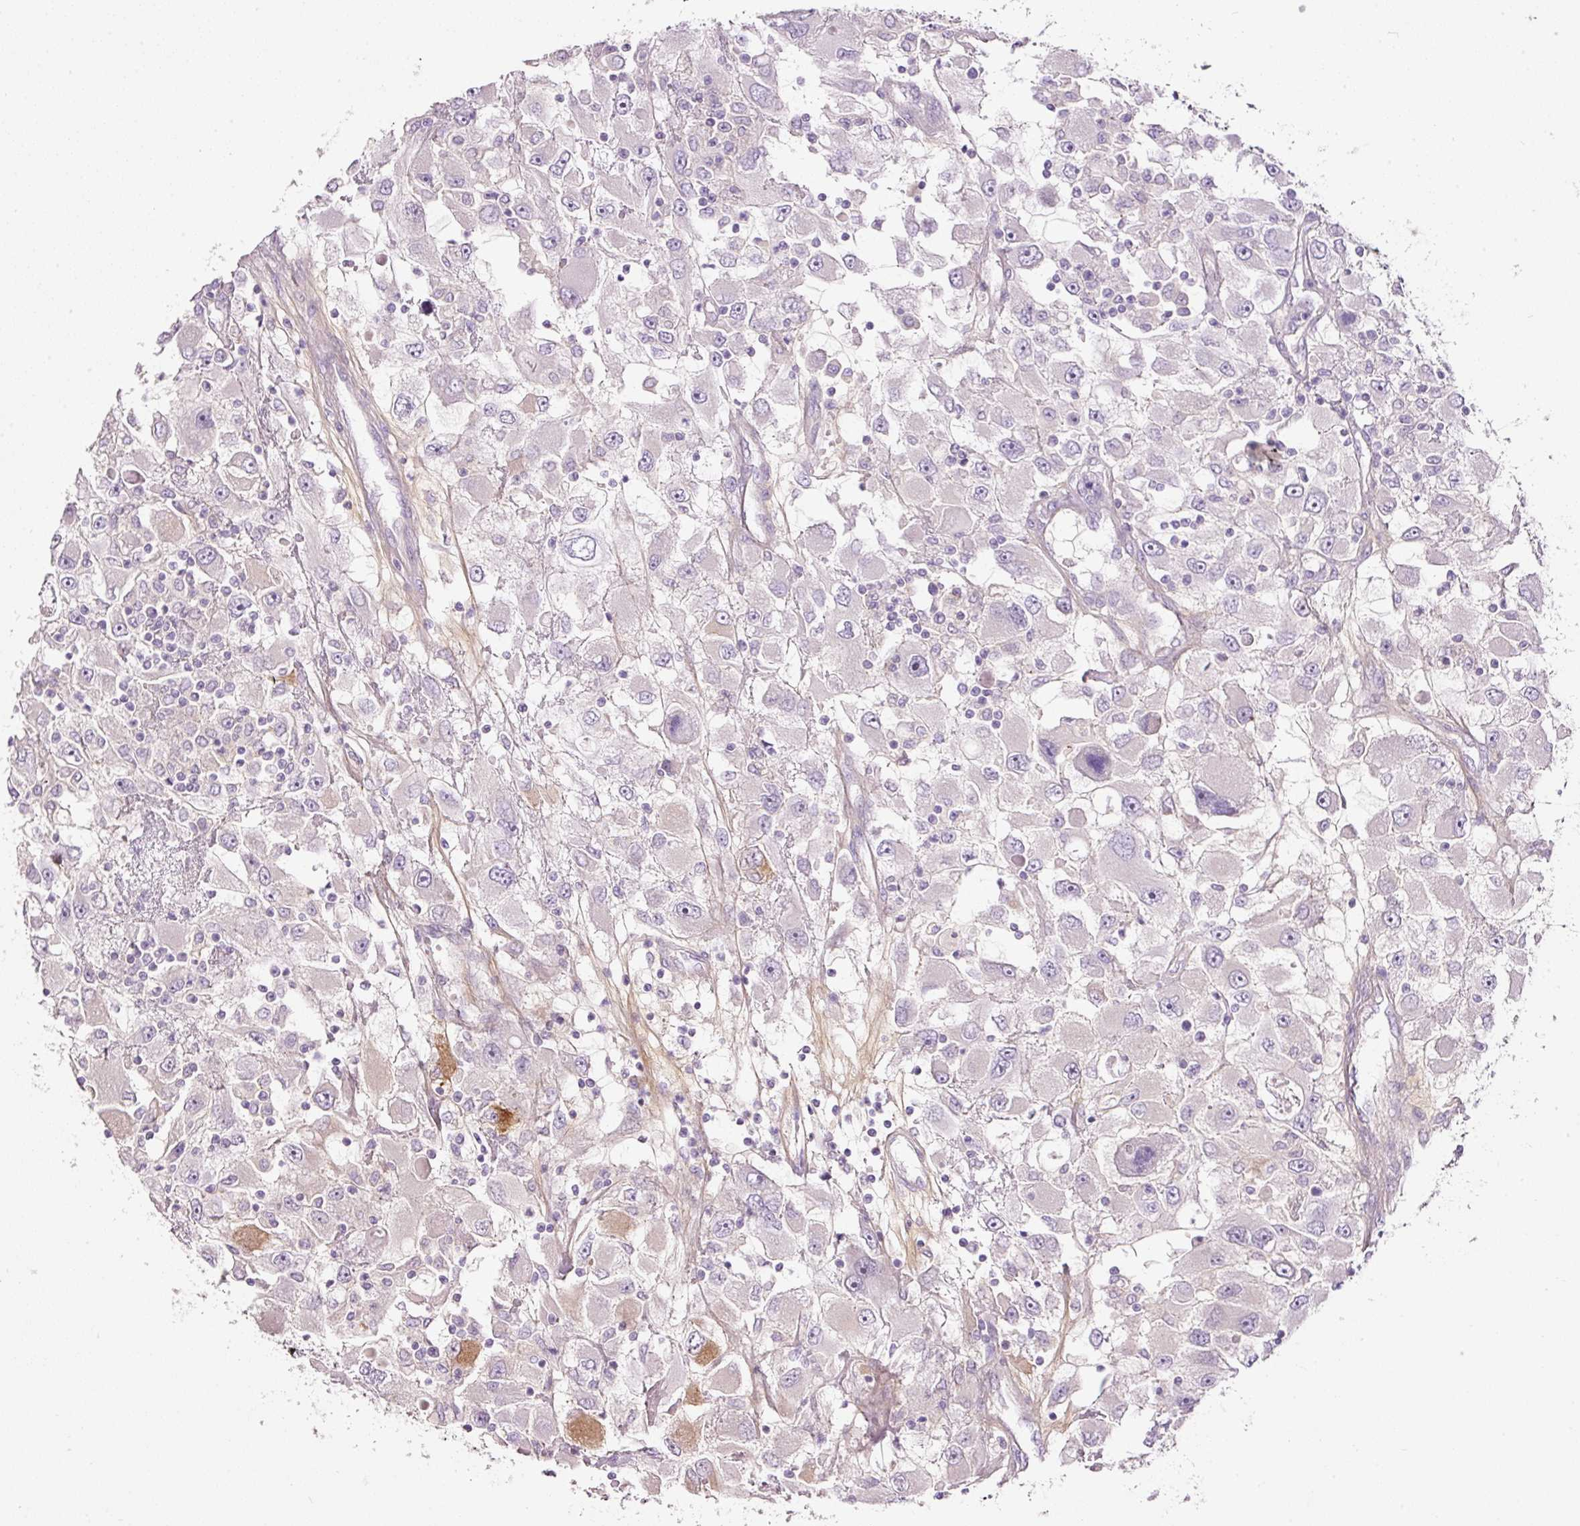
{"staining": {"intensity": "negative", "quantity": "none", "location": "none"}, "tissue": "renal cancer", "cell_type": "Tumor cells", "image_type": "cancer", "snomed": [{"axis": "morphology", "description": "Adenocarcinoma, NOS"}, {"axis": "topography", "description": "Kidney"}], "caption": "The image displays no staining of tumor cells in renal cancer (adenocarcinoma). Nuclei are stained in blue.", "gene": "SOS2", "patient": {"sex": "female", "age": 52}}